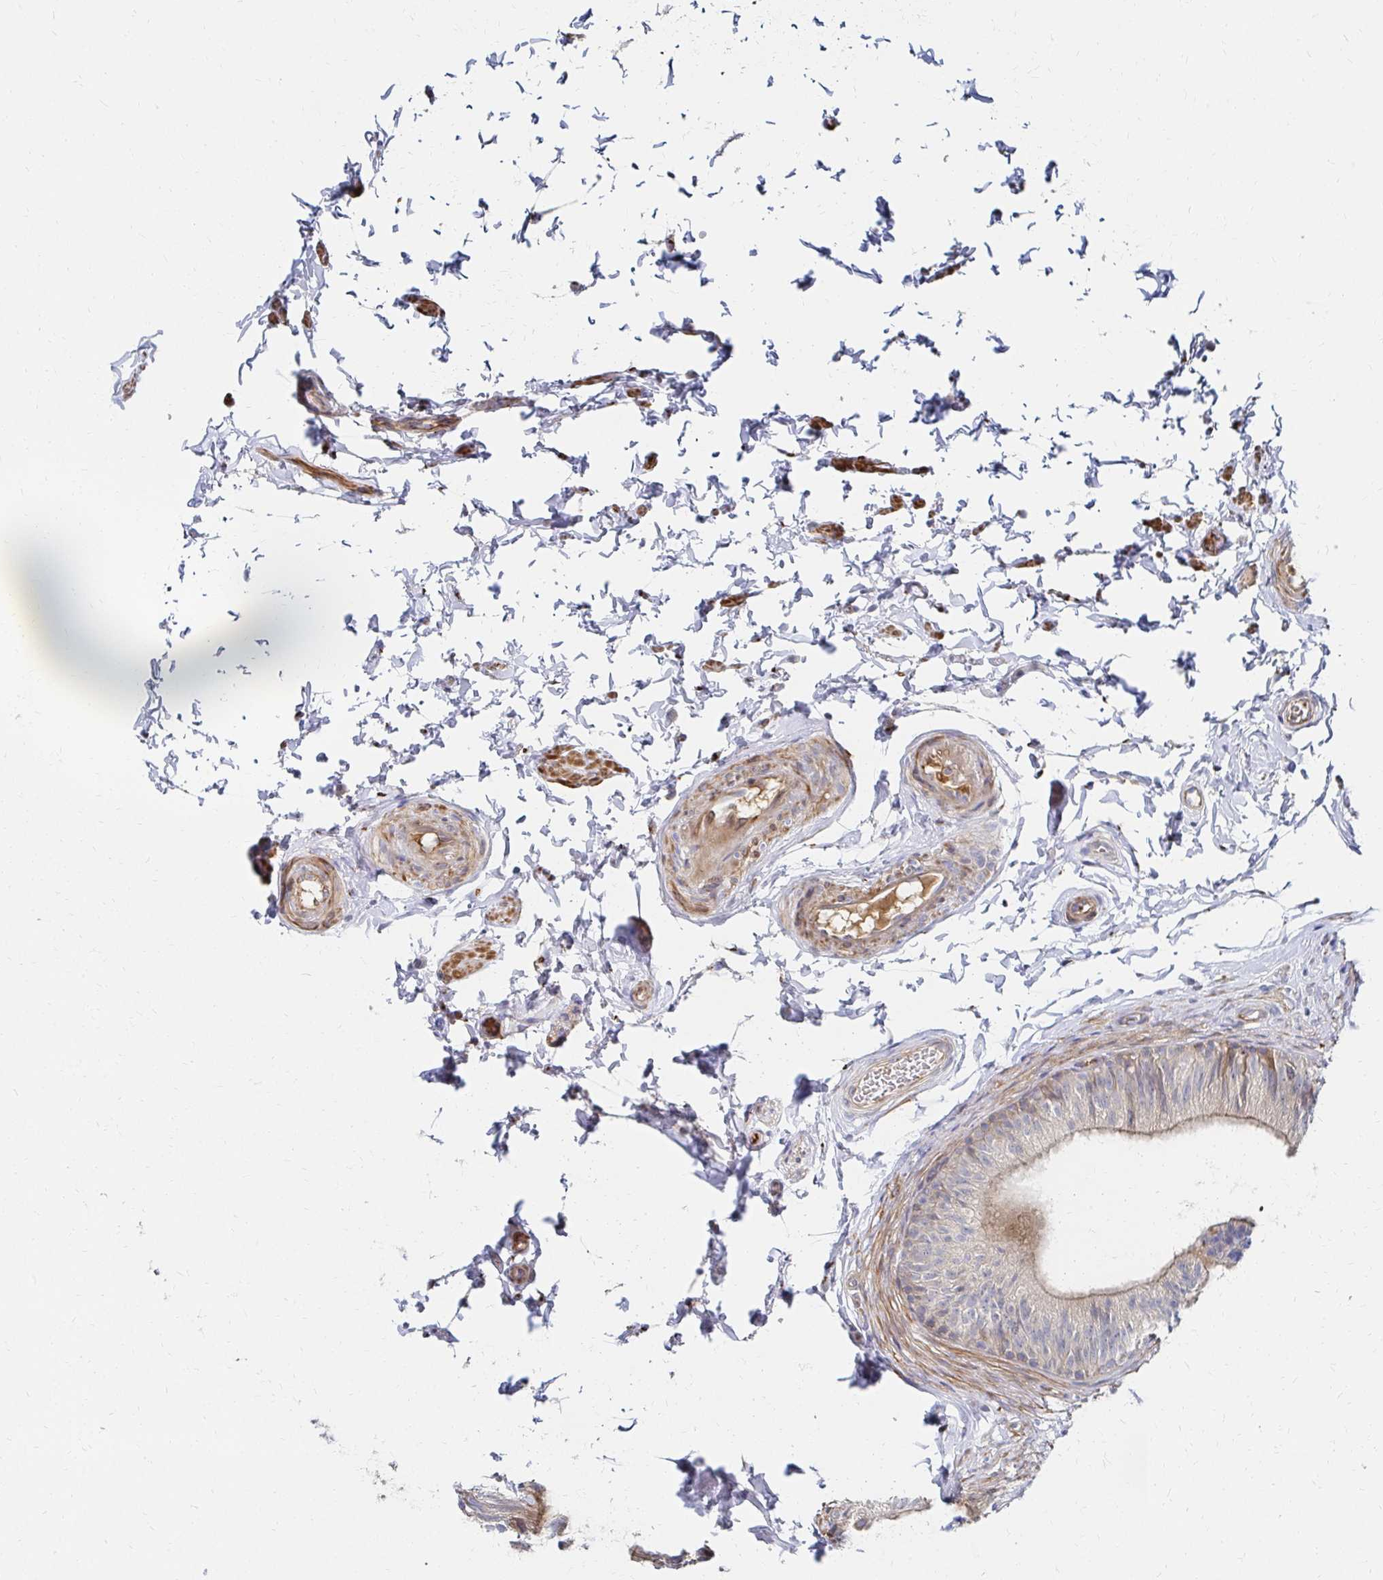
{"staining": {"intensity": "moderate", "quantity": "<25%", "location": "cytoplasmic/membranous"}, "tissue": "epididymis", "cell_type": "Glandular cells", "image_type": "normal", "snomed": [{"axis": "morphology", "description": "Normal tissue, NOS"}, {"axis": "topography", "description": "Epididymis, spermatic cord, NOS"}, {"axis": "topography", "description": "Epididymis"}, {"axis": "topography", "description": "Peripheral nerve tissue"}], "caption": "DAB immunohistochemical staining of unremarkable epididymis displays moderate cytoplasmic/membranous protein expression in about <25% of glandular cells.", "gene": "MAN1A1", "patient": {"sex": "male", "age": 29}}